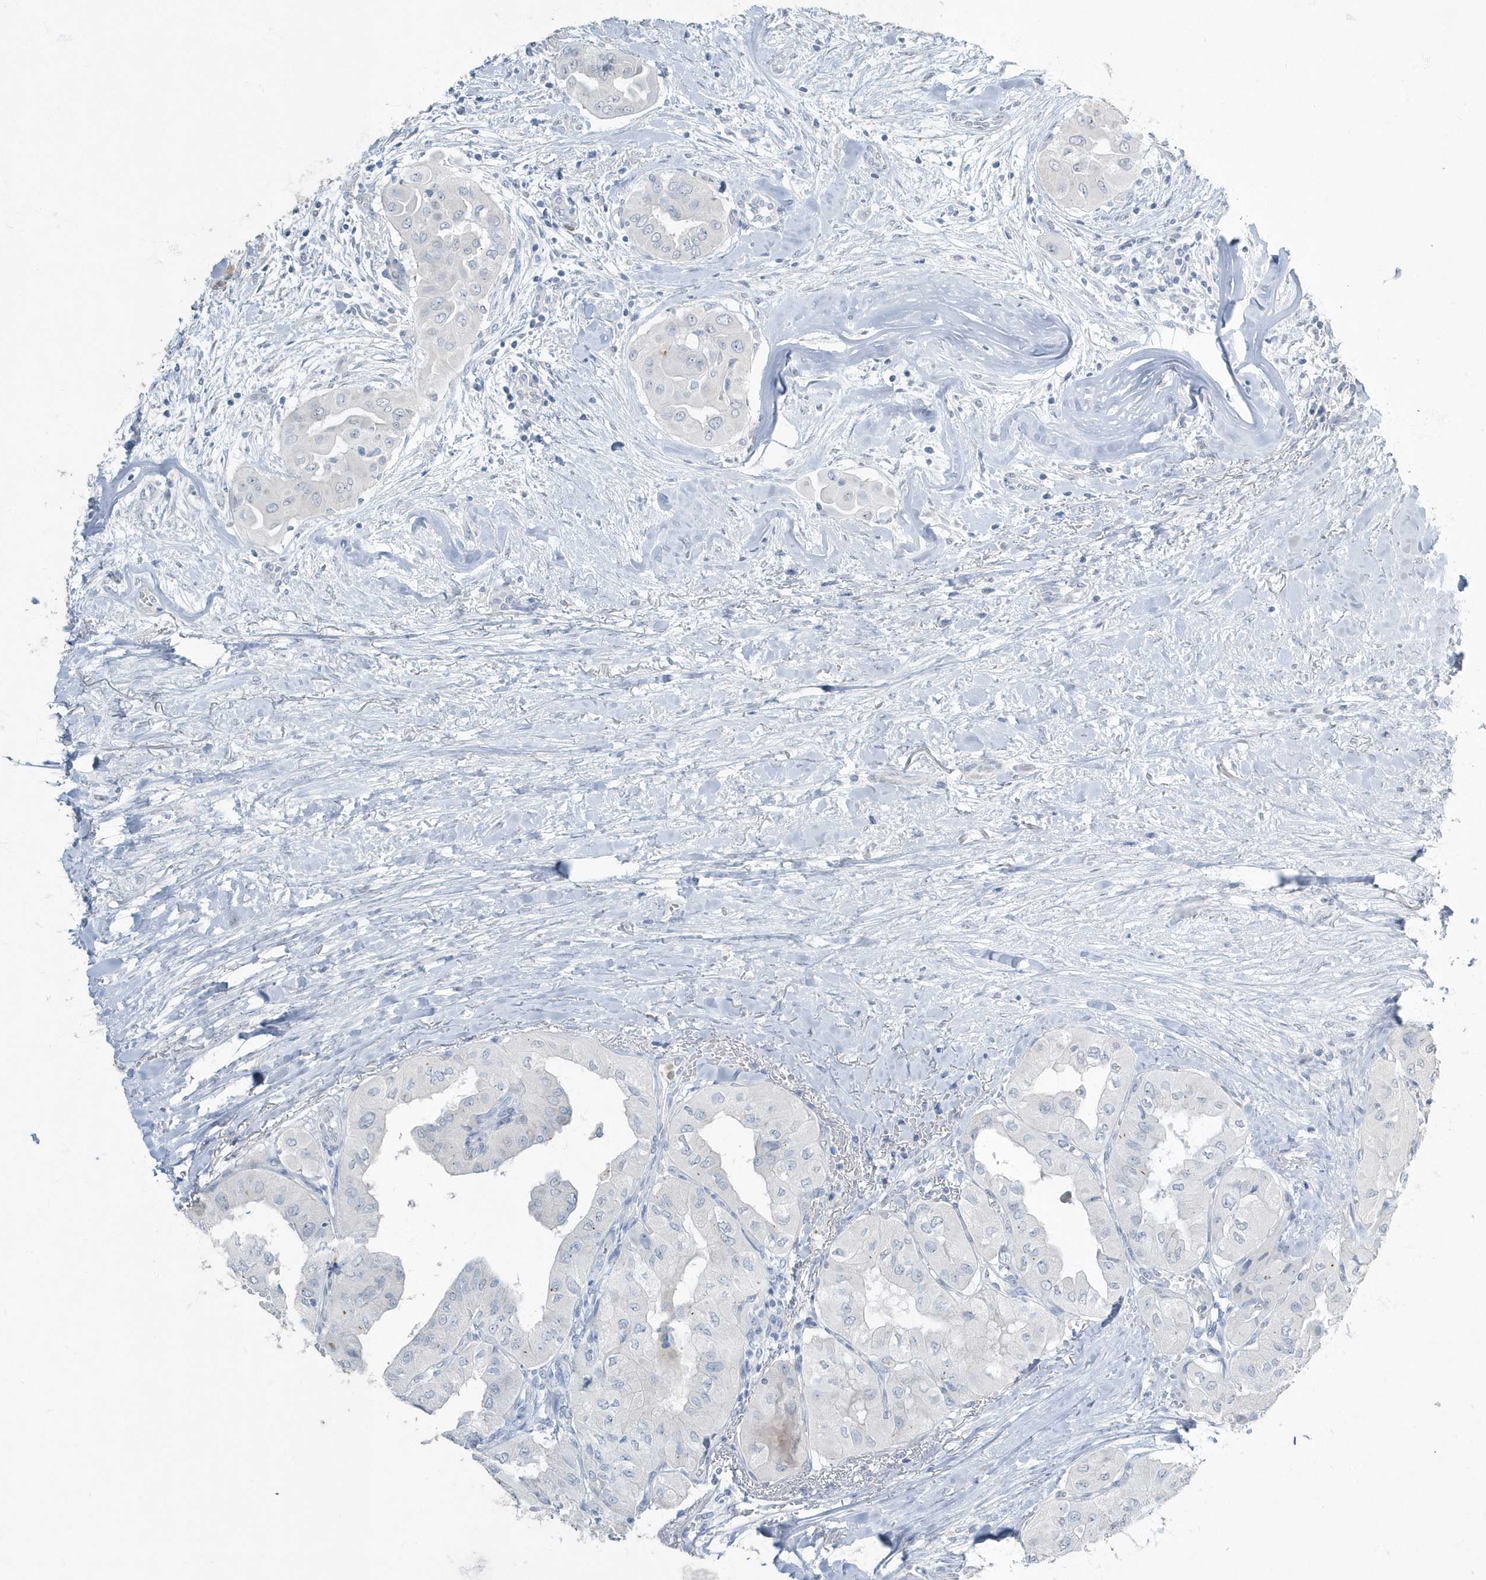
{"staining": {"intensity": "negative", "quantity": "none", "location": "none"}, "tissue": "thyroid cancer", "cell_type": "Tumor cells", "image_type": "cancer", "snomed": [{"axis": "morphology", "description": "Papillary adenocarcinoma, NOS"}, {"axis": "topography", "description": "Thyroid gland"}], "caption": "IHC of thyroid papillary adenocarcinoma demonstrates no expression in tumor cells. (Stains: DAB (3,3'-diaminobenzidine) immunohistochemistry (IHC) with hematoxylin counter stain, Microscopy: brightfield microscopy at high magnification).", "gene": "MYOT", "patient": {"sex": "female", "age": 59}}